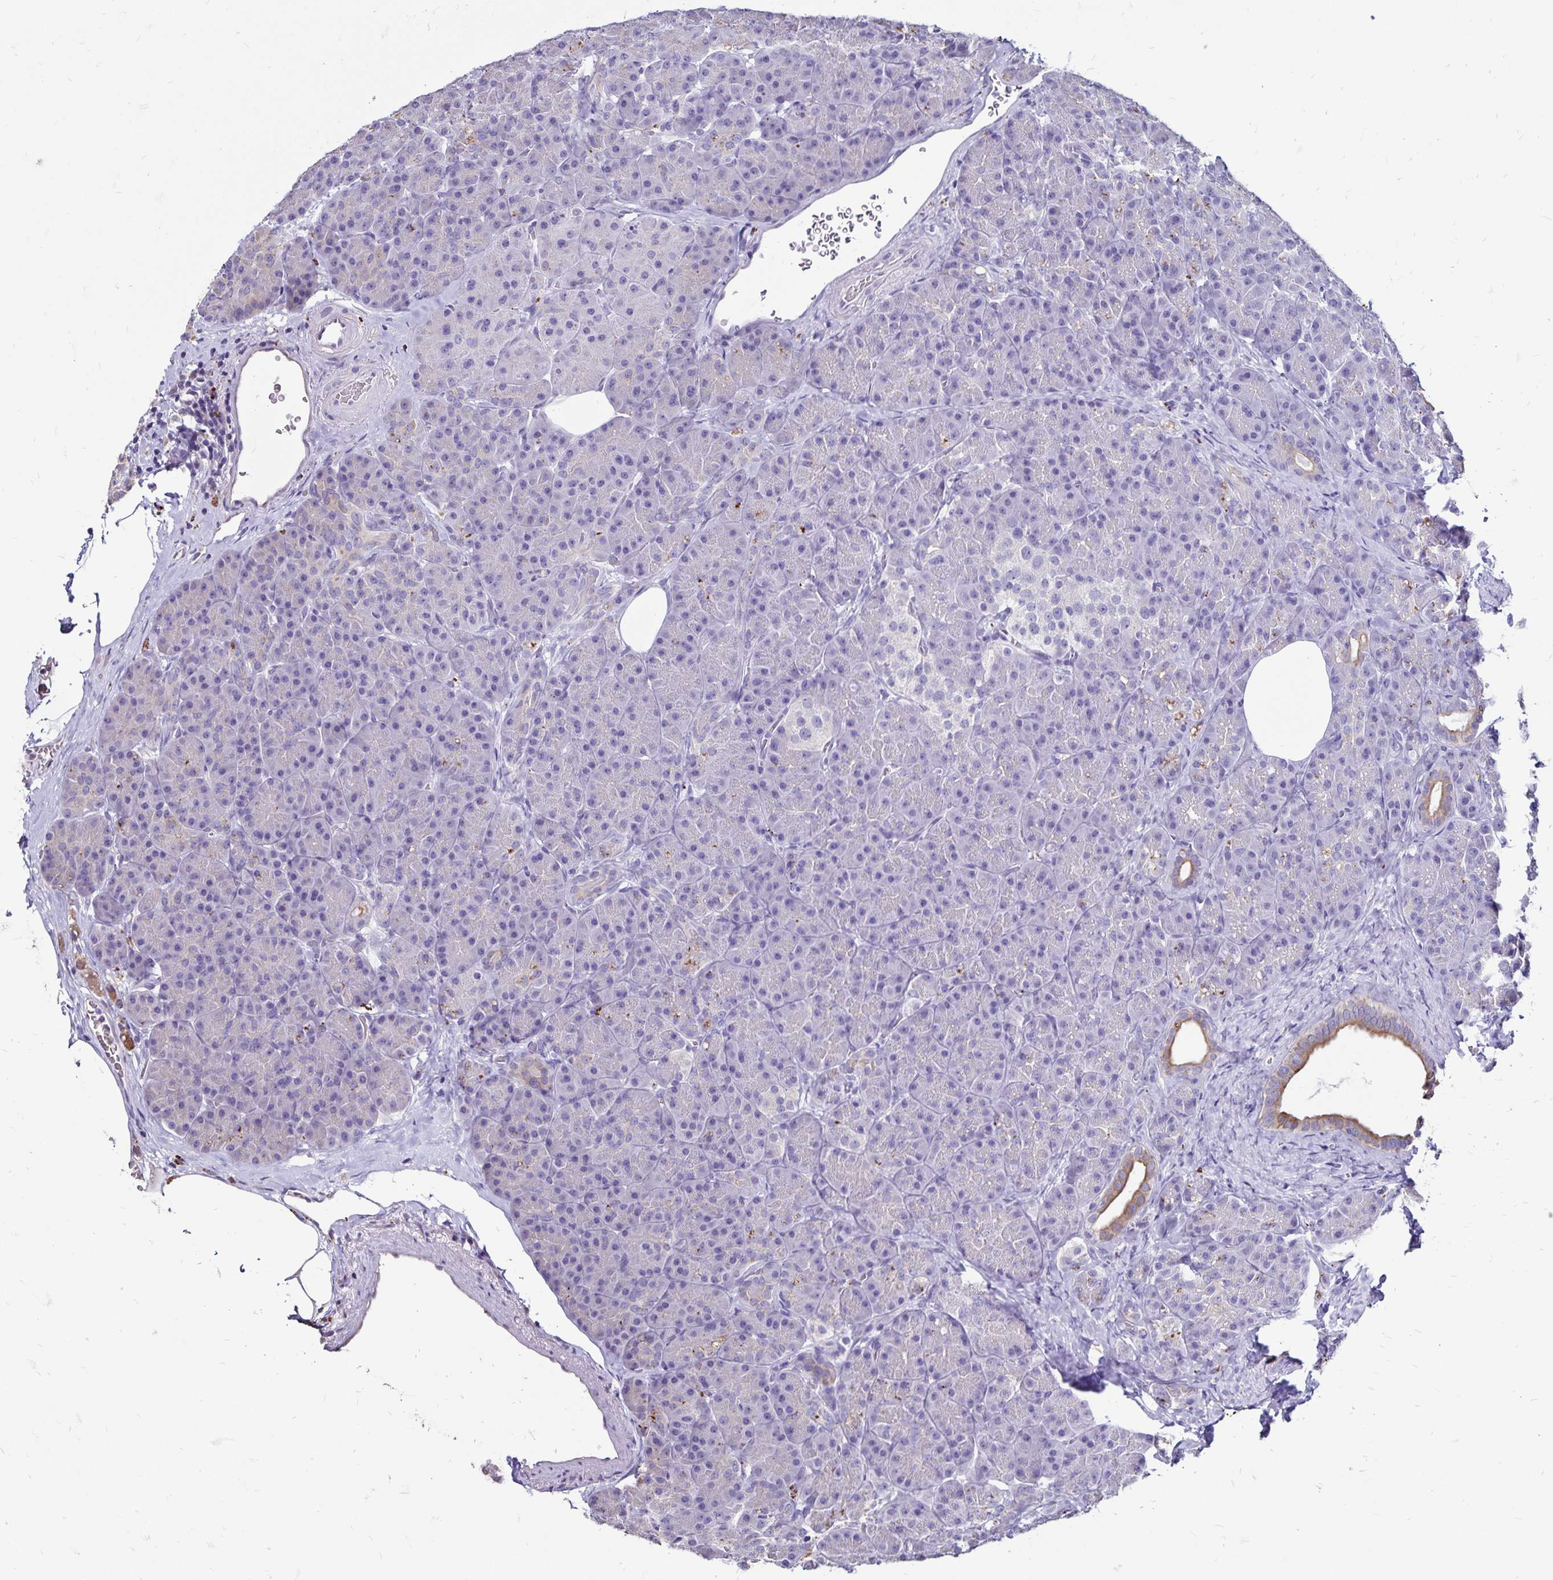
{"staining": {"intensity": "moderate", "quantity": "<25%", "location": "cytoplasmic/membranous"}, "tissue": "pancreas", "cell_type": "Exocrine glandular cells", "image_type": "normal", "snomed": [{"axis": "morphology", "description": "Normal tissue, NOS"}, {"axis": "topography", "description": "Pancreas"}], "caption": "This histopathology image demonstrates immunohistochemistry (IHC) staining of unremarkable pancreas, with low moderate cytoplasmic/membranous staining in about <25% of exocrine glandular cells.", "gene": "EVPL", "patient": {"sex": "male", "age": 57}}